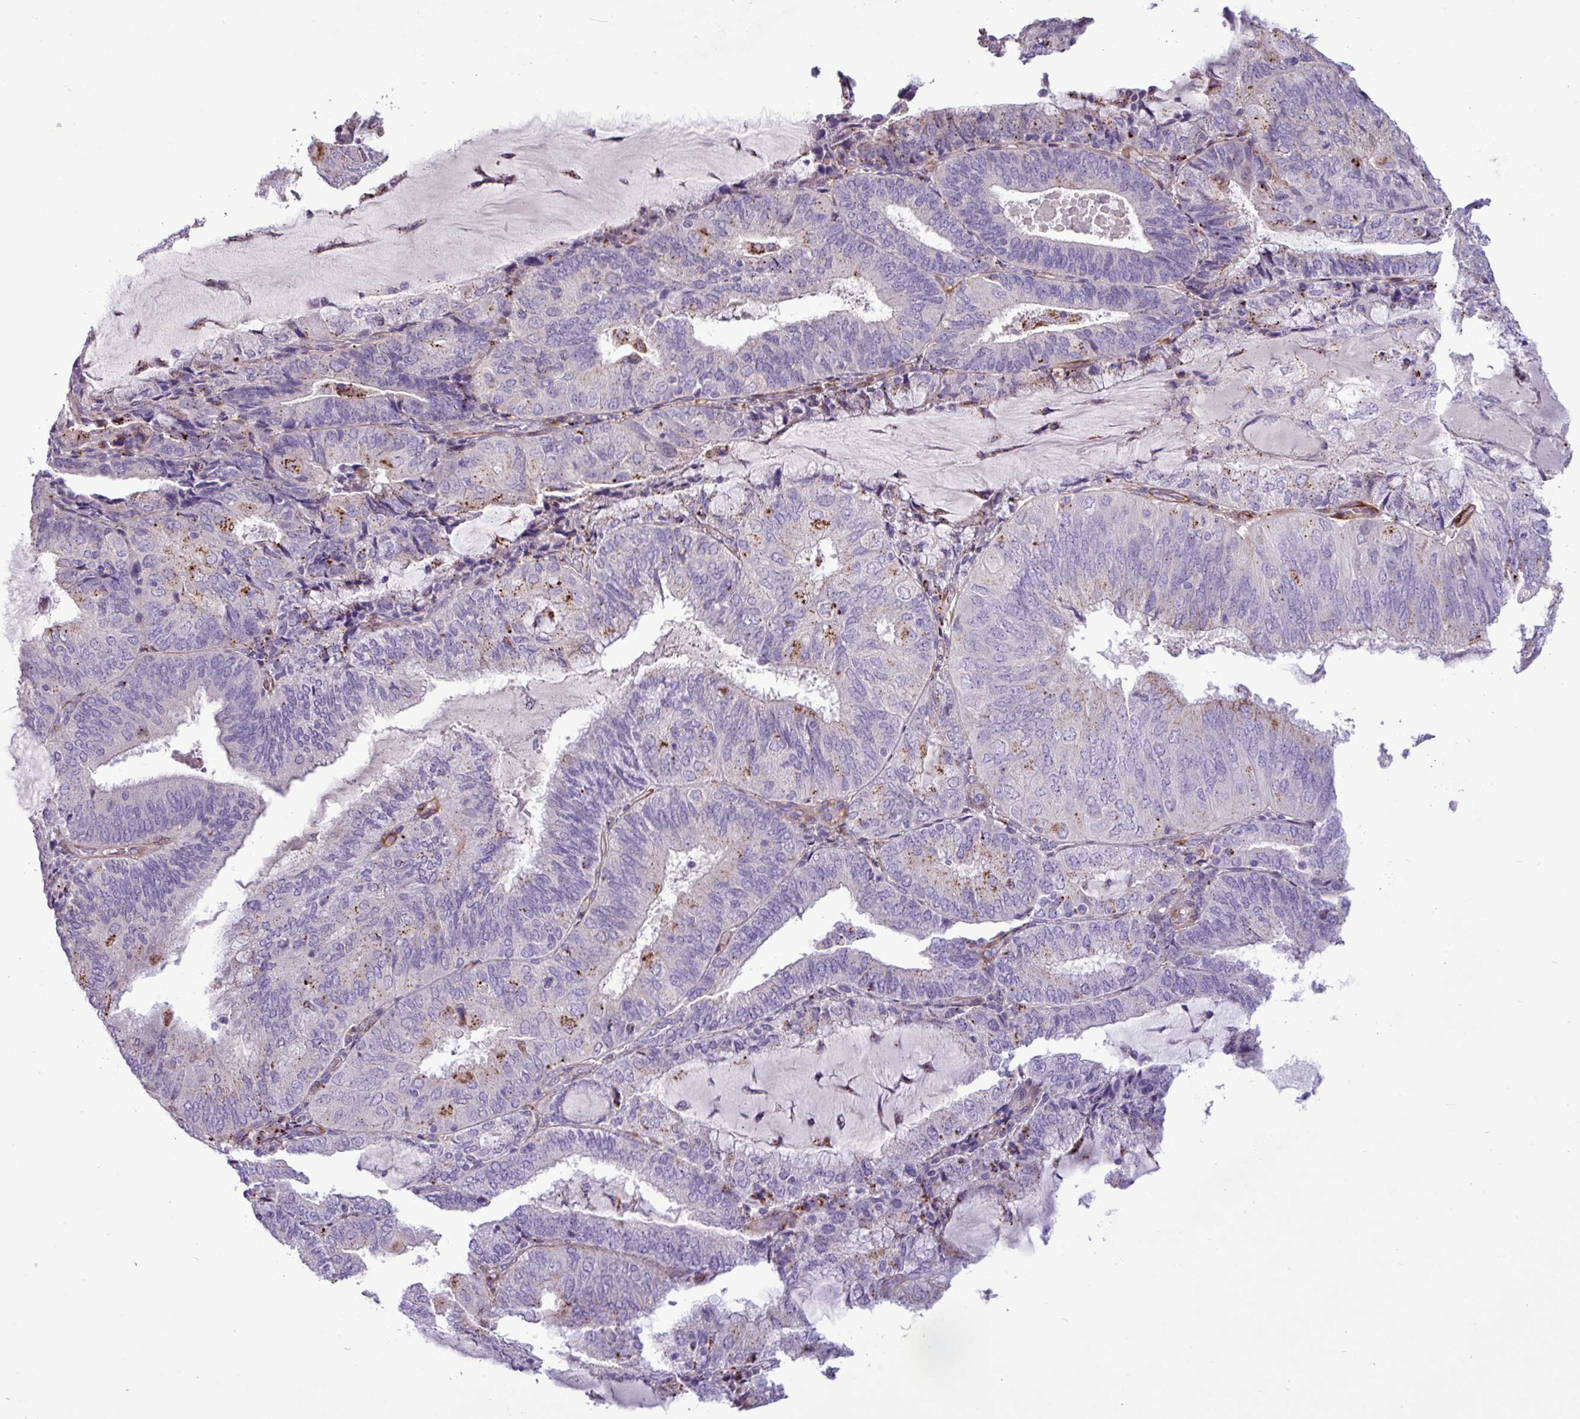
{"staining": {"intensity": "moderate", "quantity": "<25%", "location": "cytoplasmic/membranous"}, "tissue": "endometrial cancer", "cell_type": "Tumor cells", "image_type": "cancer", "snomed": [{"axis": "morphology", "description": "Adenocarcinoma, NOS"}, {"axis": "topography", "description": "Endometrium"}], "caption": "Endometrial adenocarcinoma stained for a protein exhibits moderate cytoplasmic/membranous positivity in tumor cells. (DAB (3,3'-diaminobenzidine) IHC with brightfield microscopy, high magnification).", "gene": "CD248", "patient": {"sex": "female", "age": 81}}